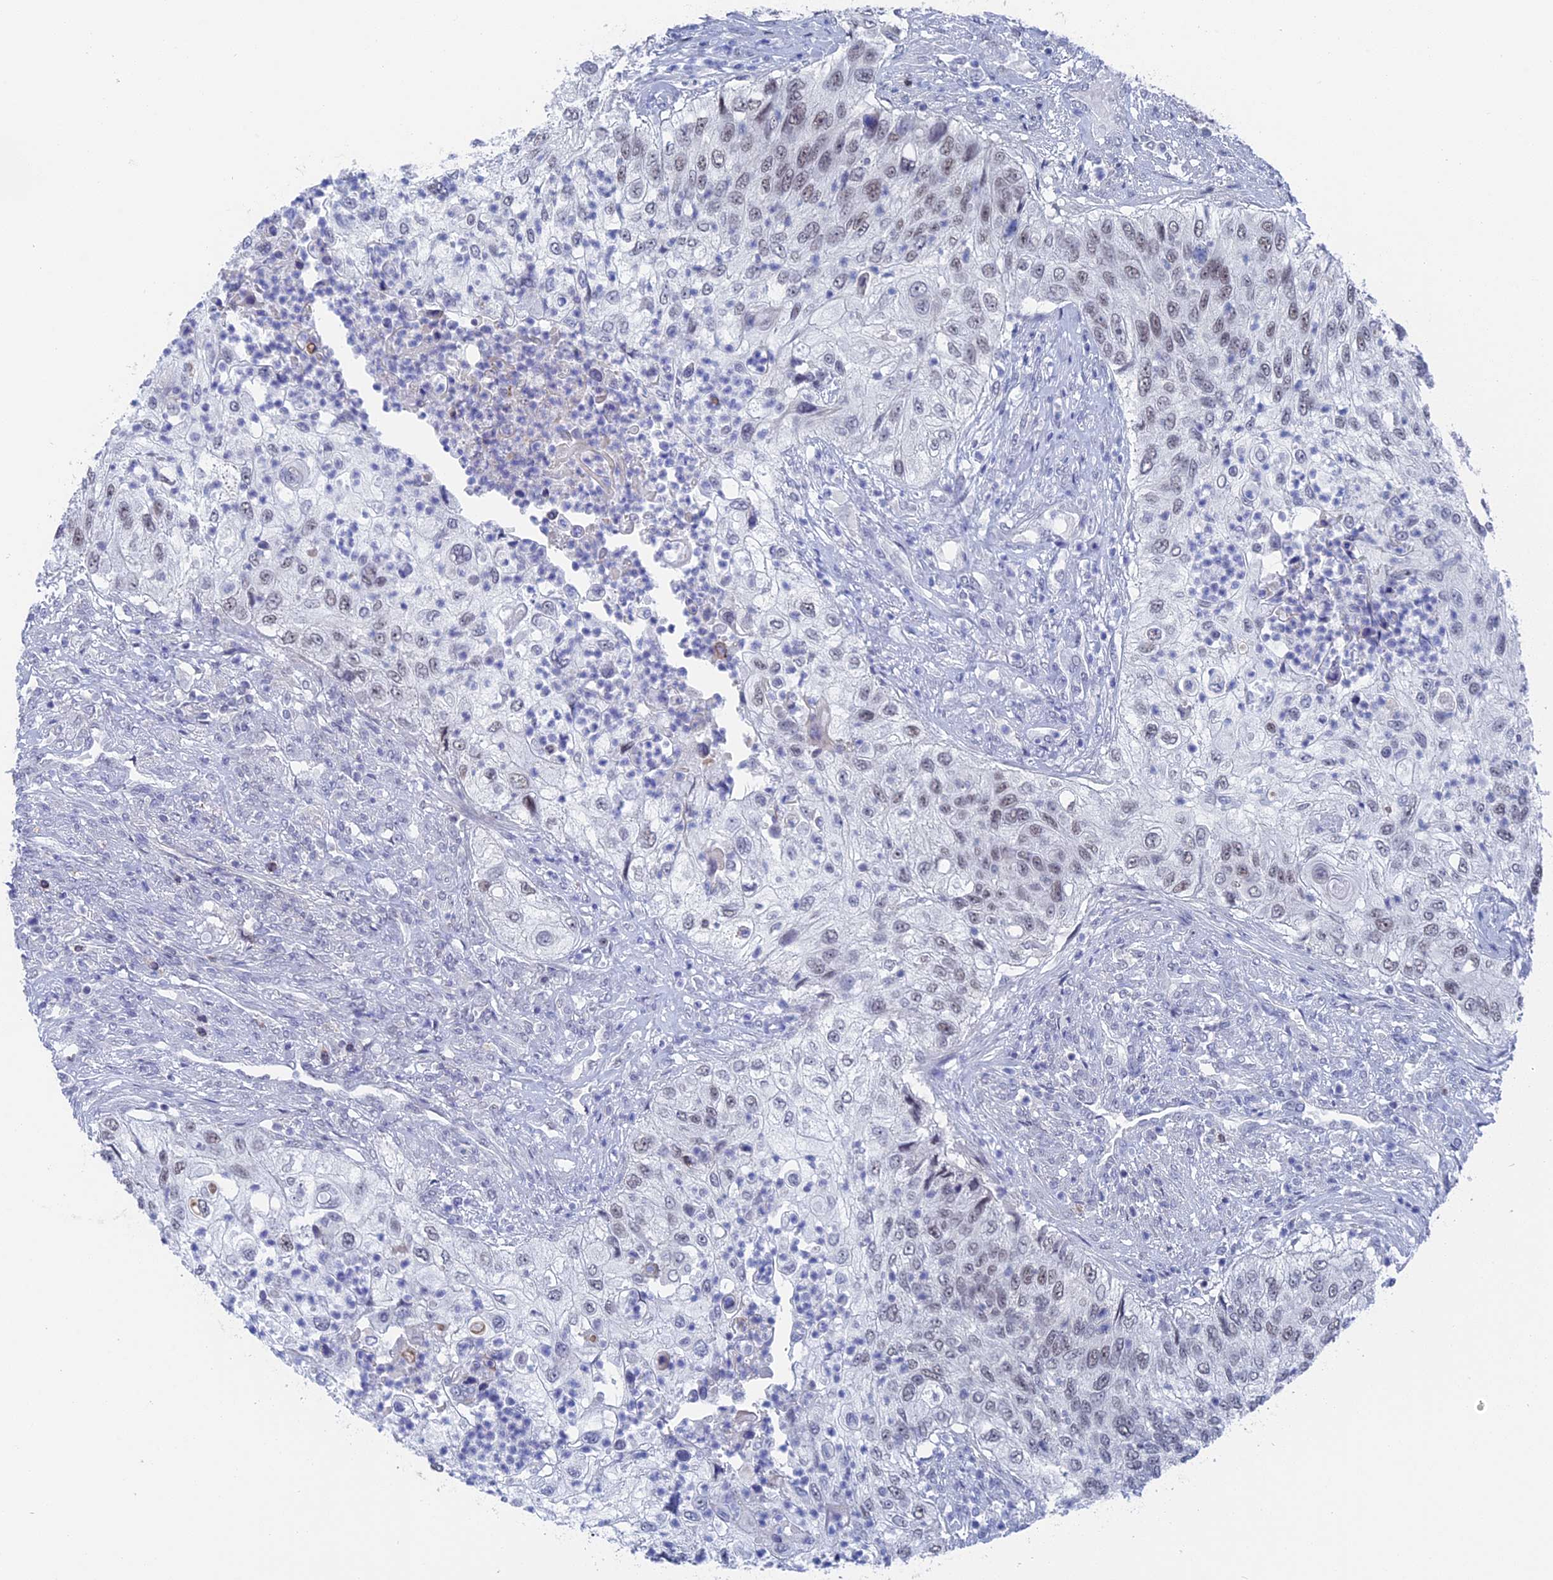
{"staining": {"intensity": "weak", "quantity": "25%-75%", "location": "nuclear"}, "tissue": "urothelial cancer", "cell_type": "Tumor cells", "image_type": "cancer", "snomed": [{"axis": "morphology", "description": "Urothelial carcinoma, High grade"}, {"axis": "topography", "description": "Urinary bladder"}], "caption": "A low amount of weak nuclear positivity is identified in approximately 25%-75% of tumor cells in urothelial carcinoma (high-grade) tissue. The protein of interest is stained brown, and the nuclei are stained in blue (DAB IHC with brightfield microscopy, high magnification).", "gene": "BRD2", "patient": {"sex": "female", "age": 60}}